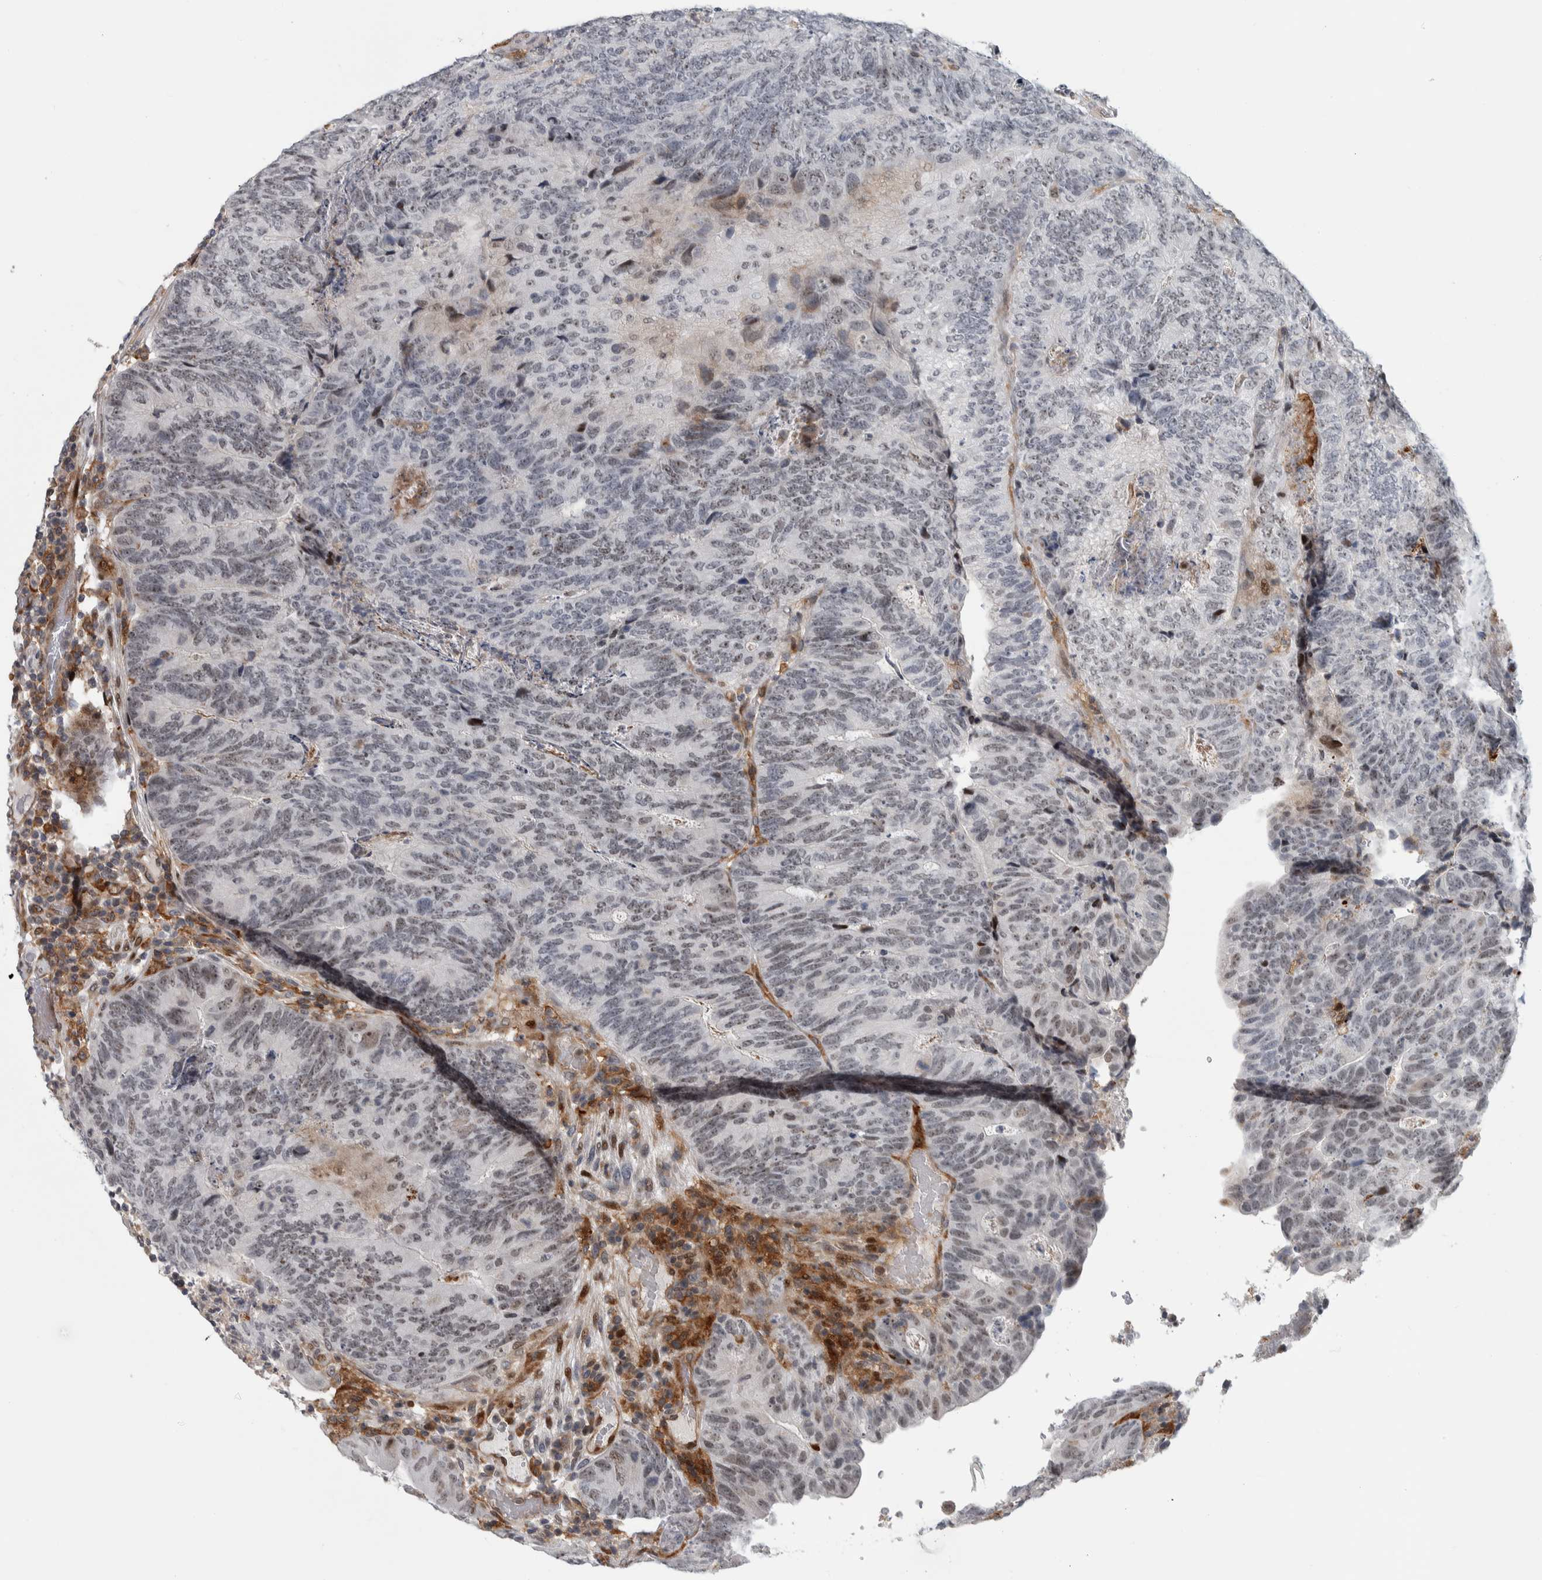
{"staining": {"intensity": "weak", "quantity": "25%-75%", "location": "nuclear"}, "tissue": "colorectal cancer", "cell_type": "Tumor cells", "image_type": "cancer", "snomed": [{"axis": "morphology", "description": "Adenocarcinoma, NOS"}, {"axis": "topography", "description": "Colon"}], "caption": "High-magnification brightfield microscopy of colorectal cancer (adenocarcinoma) stained with DAB (brown) and counterstained with hematoxylin (blue). tumor cells exhibit weak nuclear positivity is appreciated in about25%-75% of cells. Nuclei are stained in blue.", "gene": "MSL1", "patient": {"sex": "female", "age": 67}}